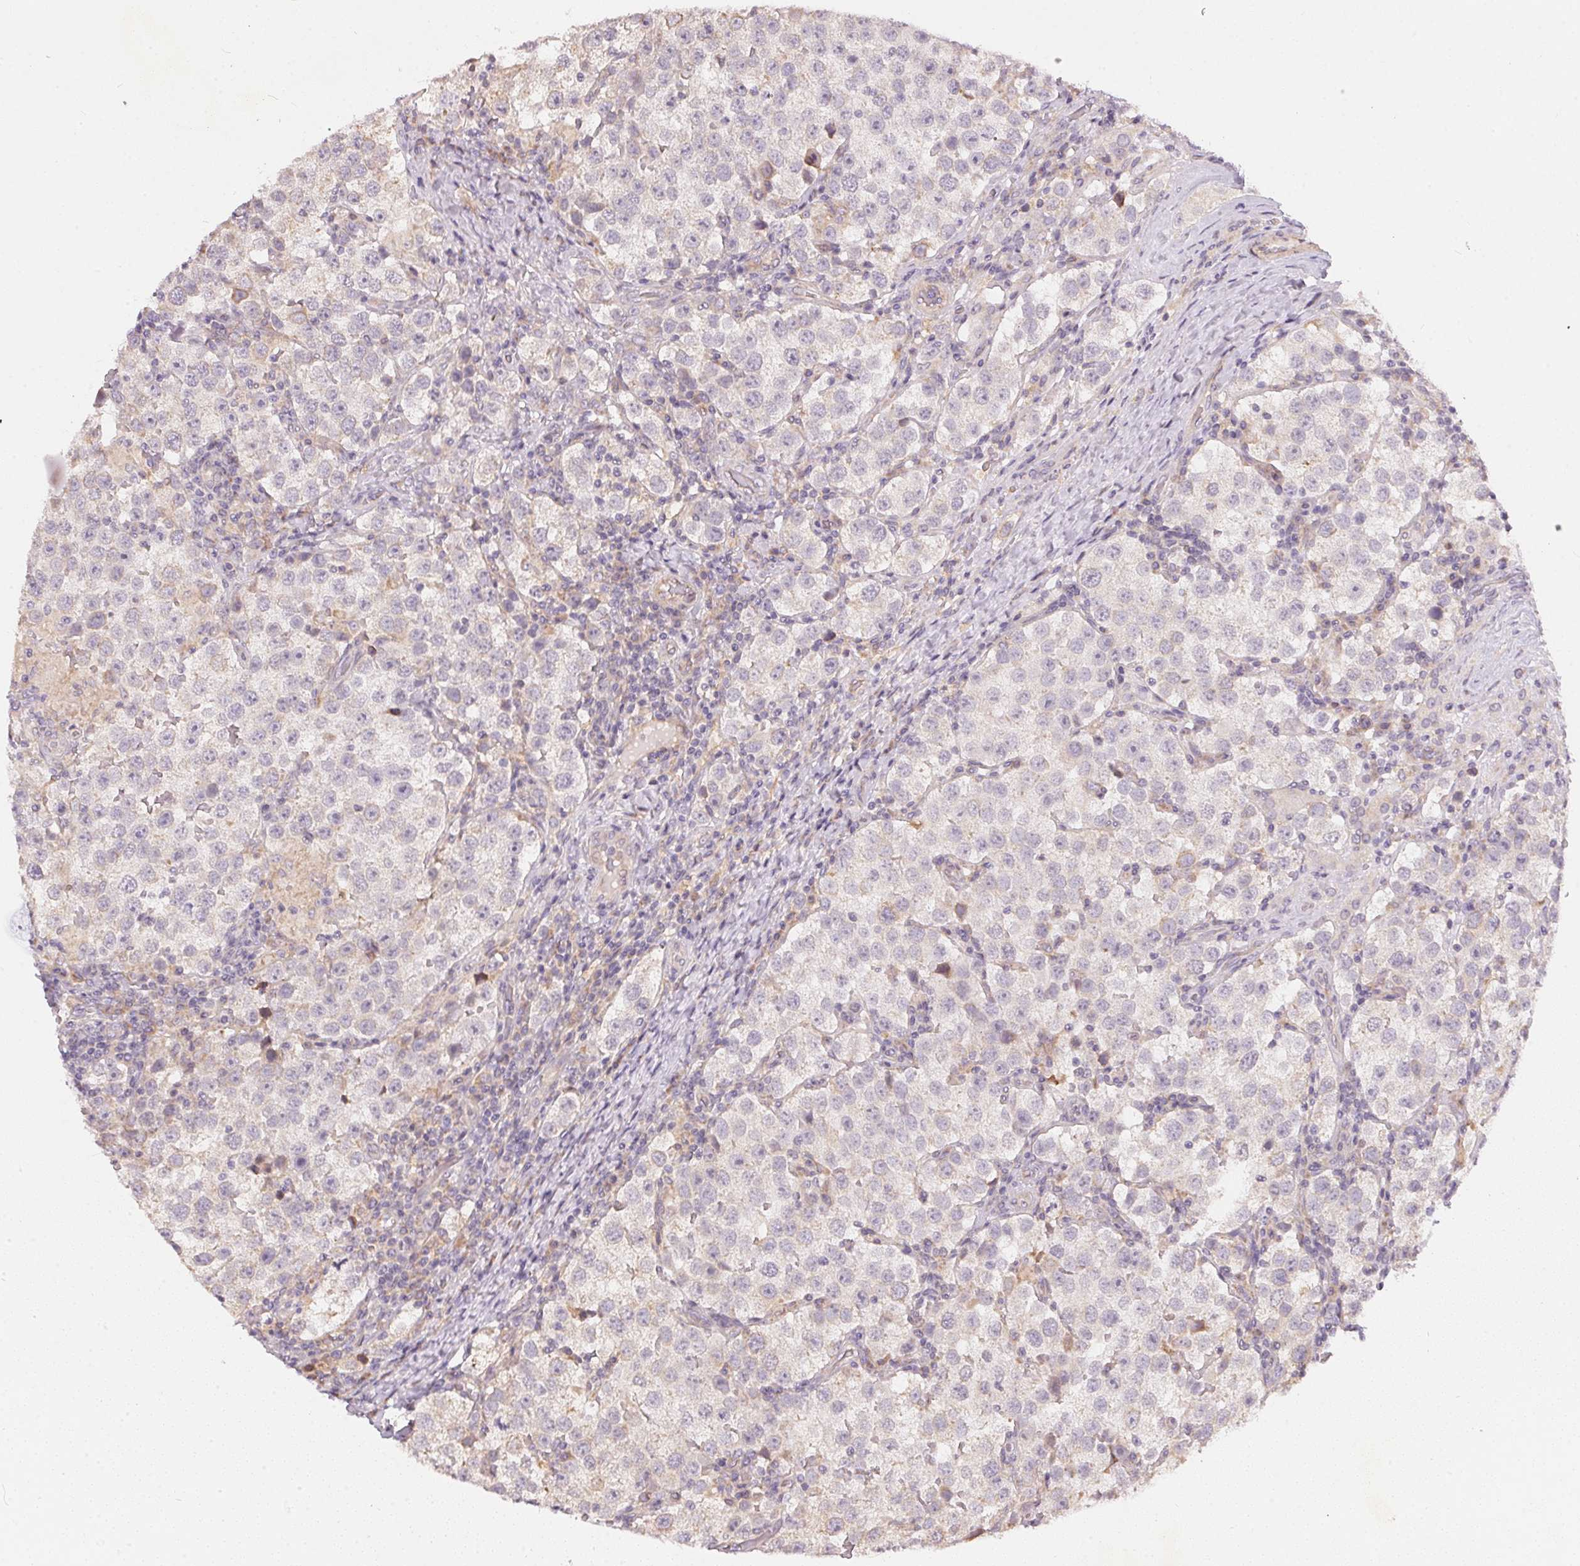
{"staining": {"intensity": "negative", "quantity": "none", "location": "none"}, "tissue": "testis cancer", "cell_type": "Tumor cells", "image_type": "cancer", "snomed": [{"axis": "morphology", "description": "Seminoma, NOS"}, {"axis": "topography", "description": "Testis"}], "caption": "DAB (3,3'-diaminobenzidine) immunohistochemical staining of human testis cancer shows no significant staining in tumor cells.", "gene": "VWA5B2", "patient": {"sex": "male", "age": 37}}